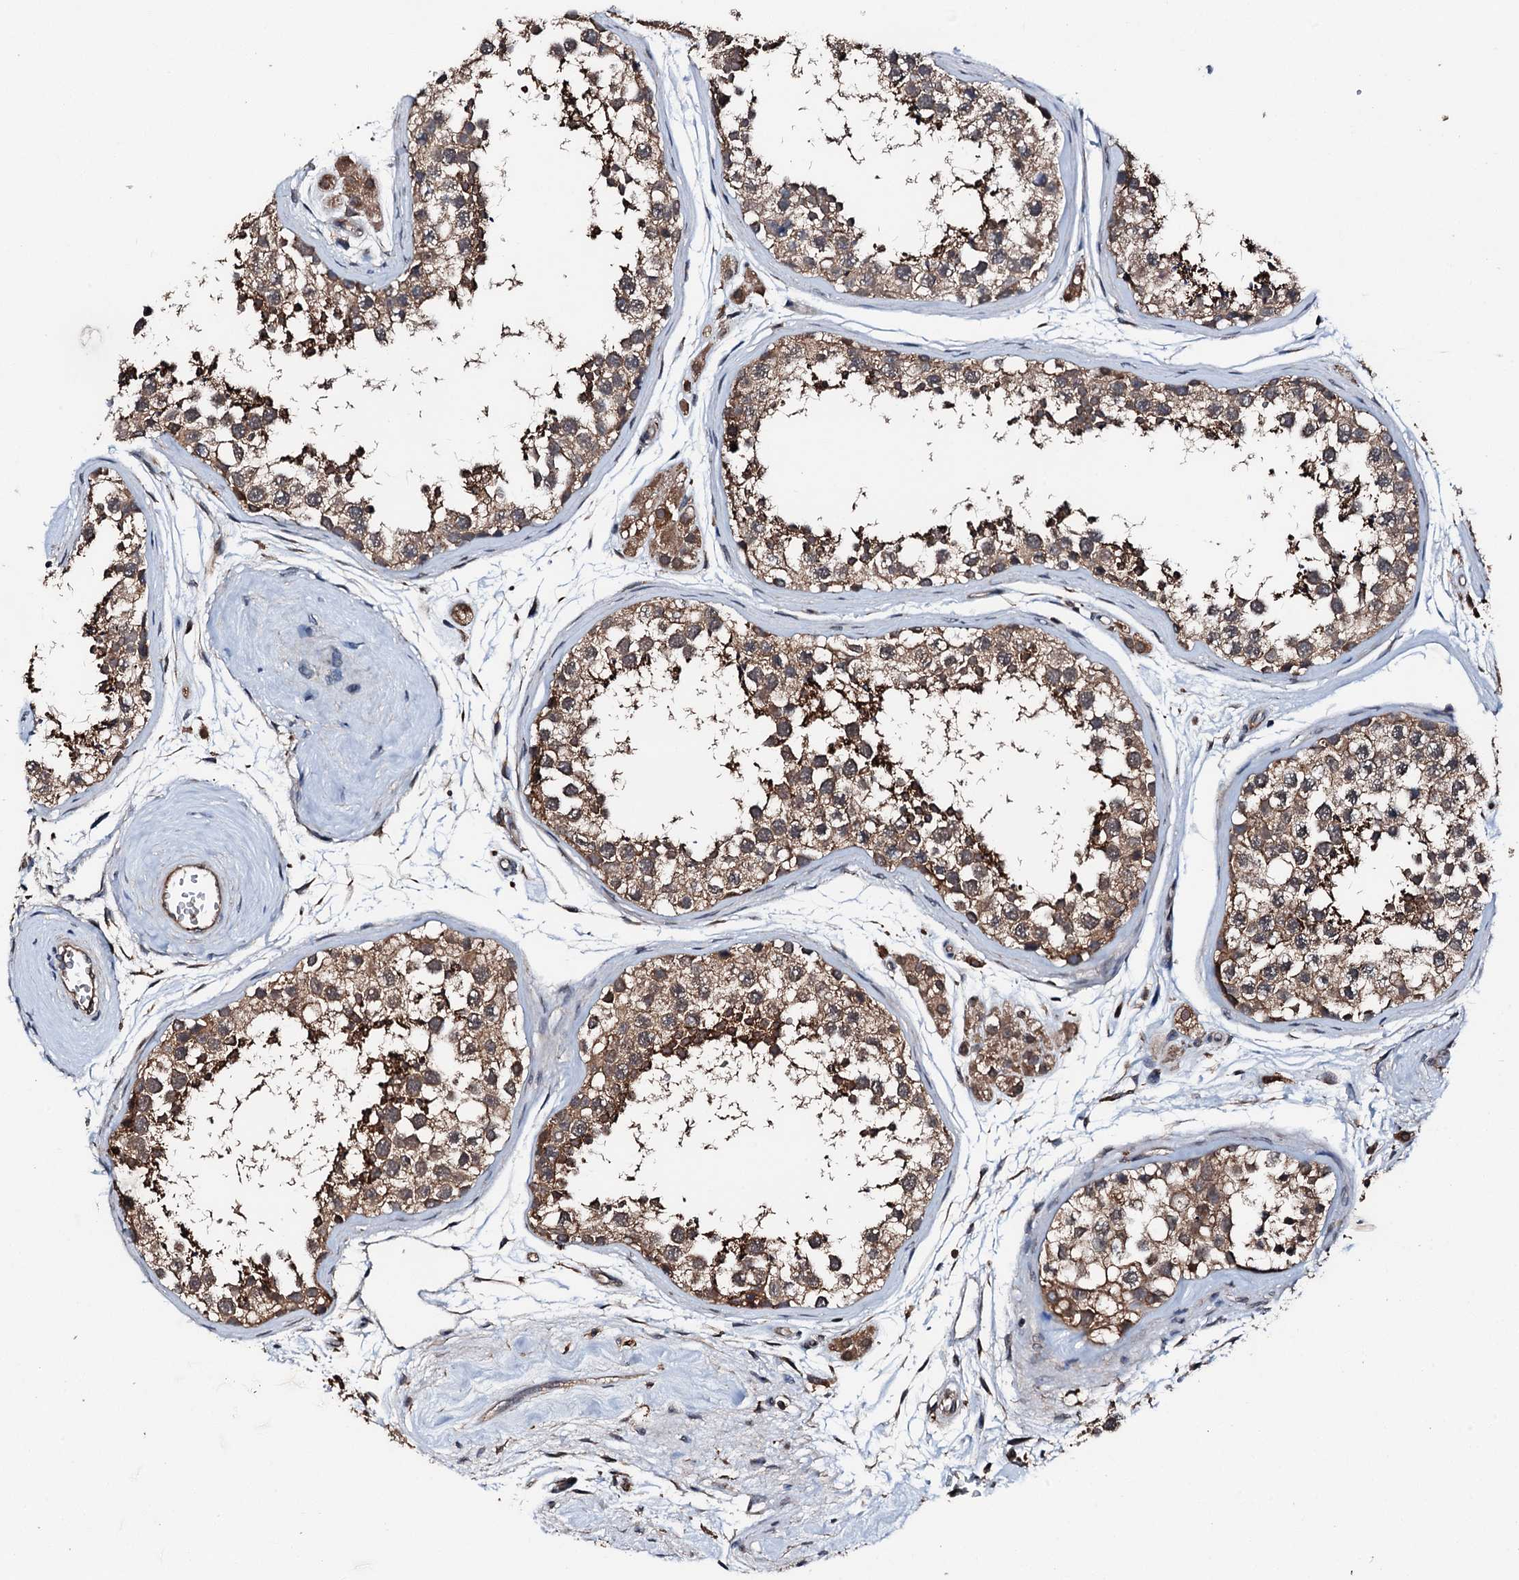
{"staining": {"intensity": "strong", "quantity": ">75%", "location": "cytoplasmic/membranous"}, "tissue": "testis", "cell_type": "Cells in seminiferous ducts", "image_type": "normal", "snomed": [{"axis": "morphology", "description": "Normal tissue, NOS"}, {"axis": "topography", "description": "Testis"}], "caption": "This micrograph exhibits IHC staining of benign testis, with high strong cytoplasmic/membranous positivity in approximately >75% of cells in seminiferous ducts.", "gene": "FGD4", "patient": {"sex": "male", "age": 56}}